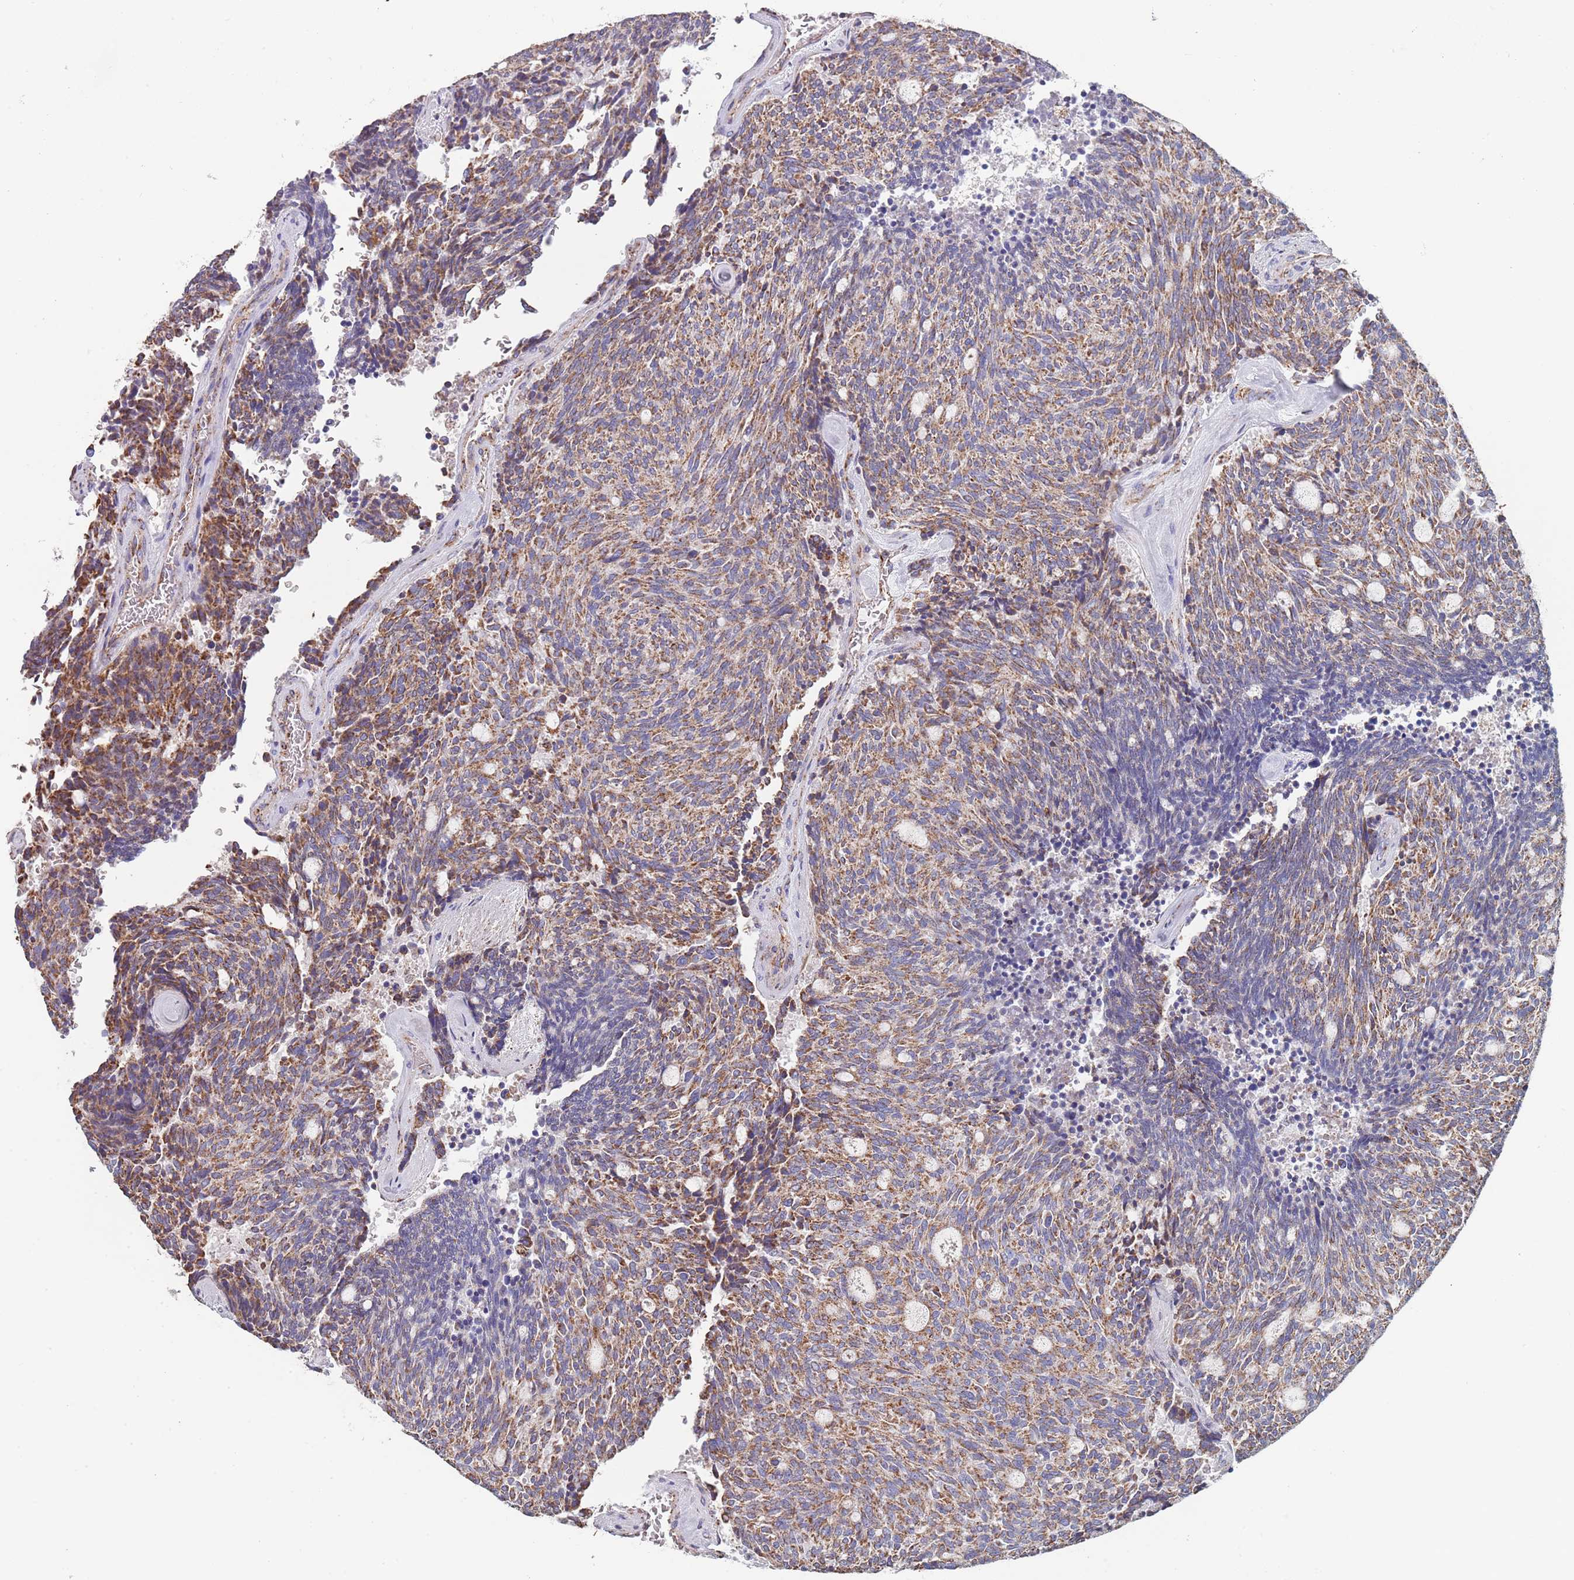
{"staining": {"intensity": "moderate", "quantity": ">75%", "location": "cytoplasmic/membranous"}, "tissue": "carcinoid", "cell_type": "Tumor cells", "image_type": "cancer", "snomed": [{"axis": "morphology", "description": "Carcinoid, malignant, NOS"}, {"axis": "topography", "description": "Pancreas"}], "caption": "Brown immunohistochemical staining in carcinoid (malignant) reveals moderate cytoplasmic/membranous staining in approximately >75% of tumor cells.", "gene": "PGP", "patient": {"sex": "female", "age": 54}}